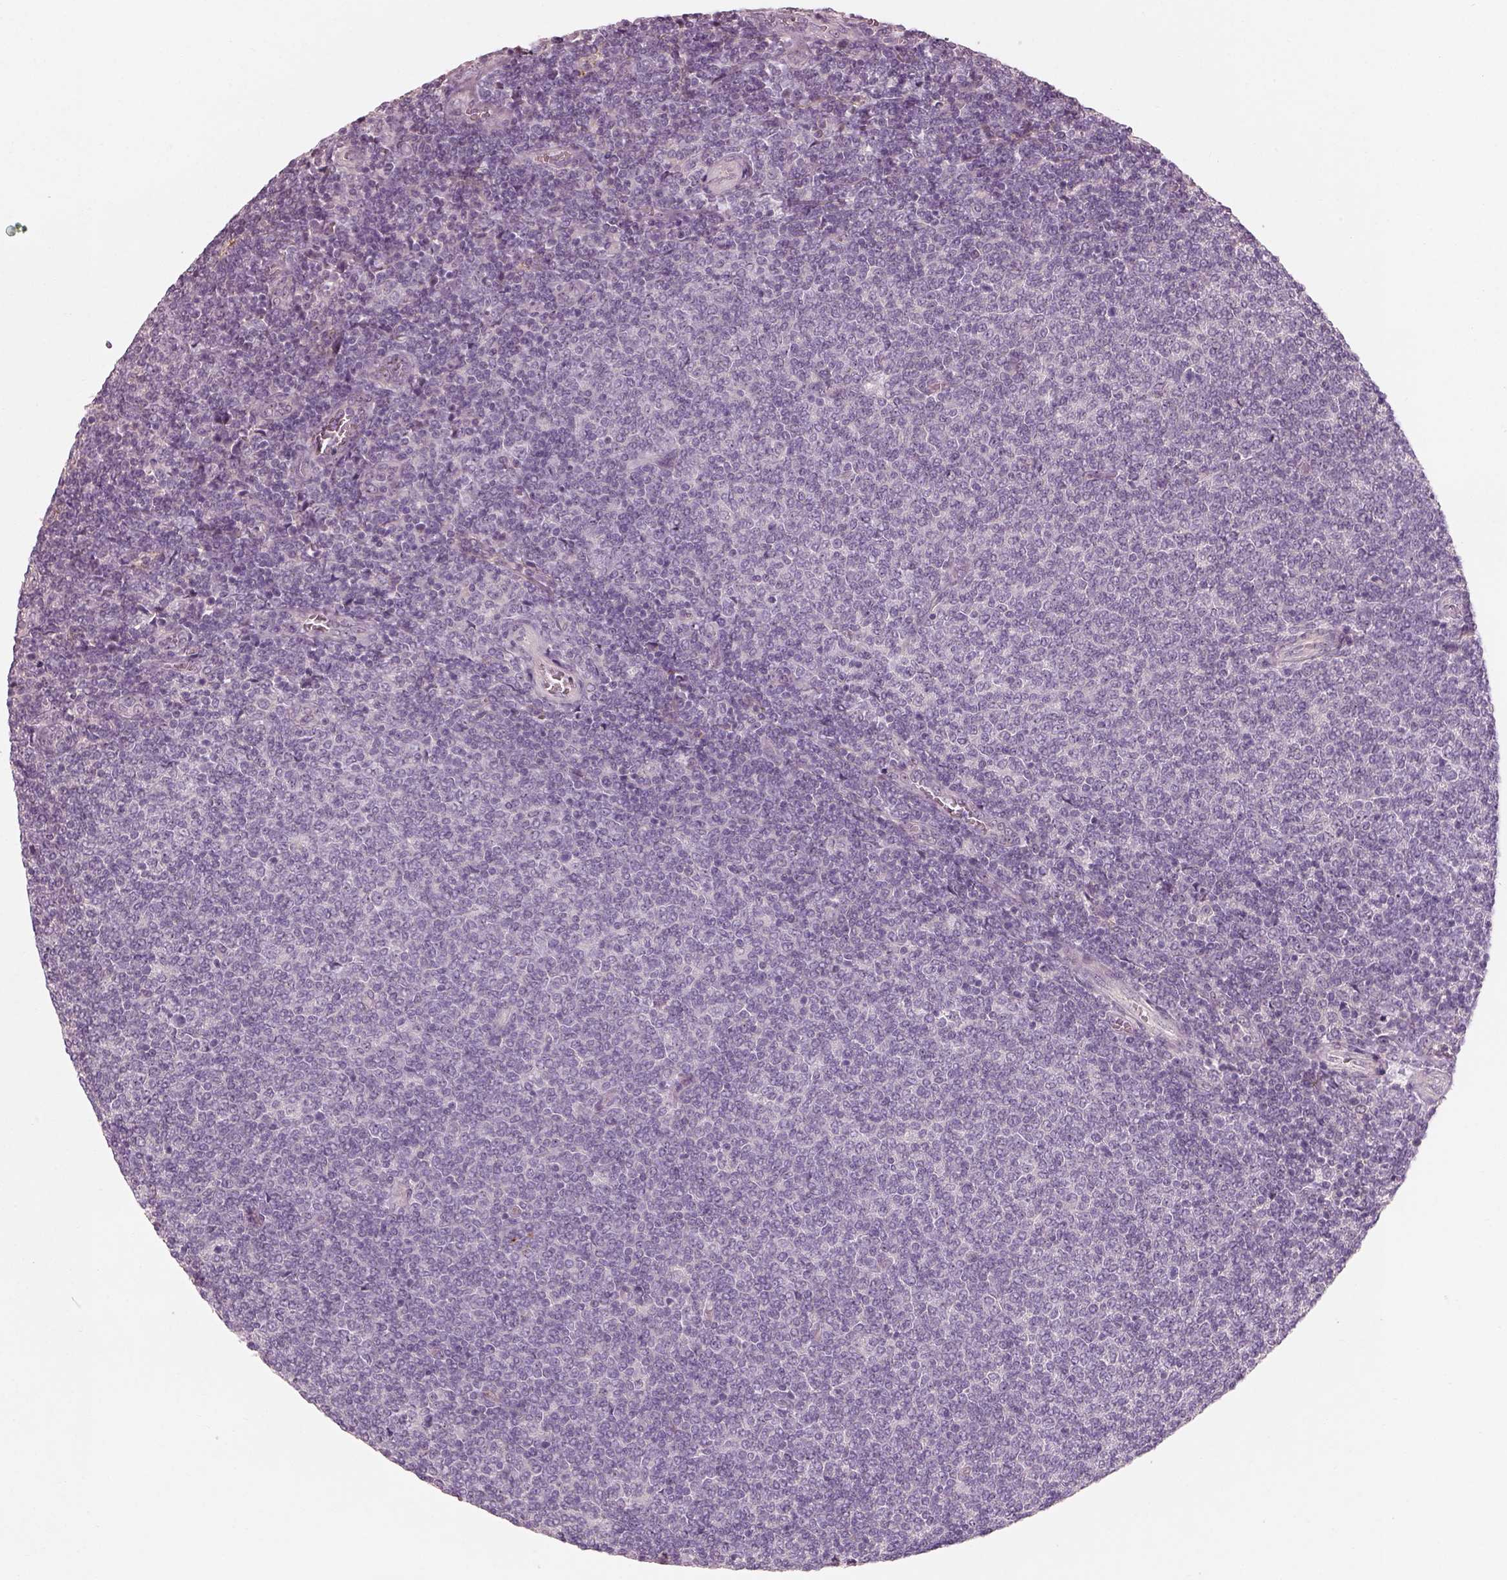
{"staining": {"intensity": "negative", "quantity": "none", "location": "none"}, "tissue": "lymphoma", "cell_type": "Tumor cells", "image_type": "cancer", "snomed": [{"axis": "morphology", "description": "Malignant lymphoma, non-Hodgkin's type, Low grade"}, {"axis": "topography", "description": "Lymph node"}], "caption": "Tumor cells are negative for brown protein staining in low-grade malignant lymphoma, non-Hodgkin's type. (DAB (3,3'-diaminobenzidine) immunohistochemistry (IHC), high magnification).", "gene": "CDS1", "patient": {"sex": "male", "age": 52}}